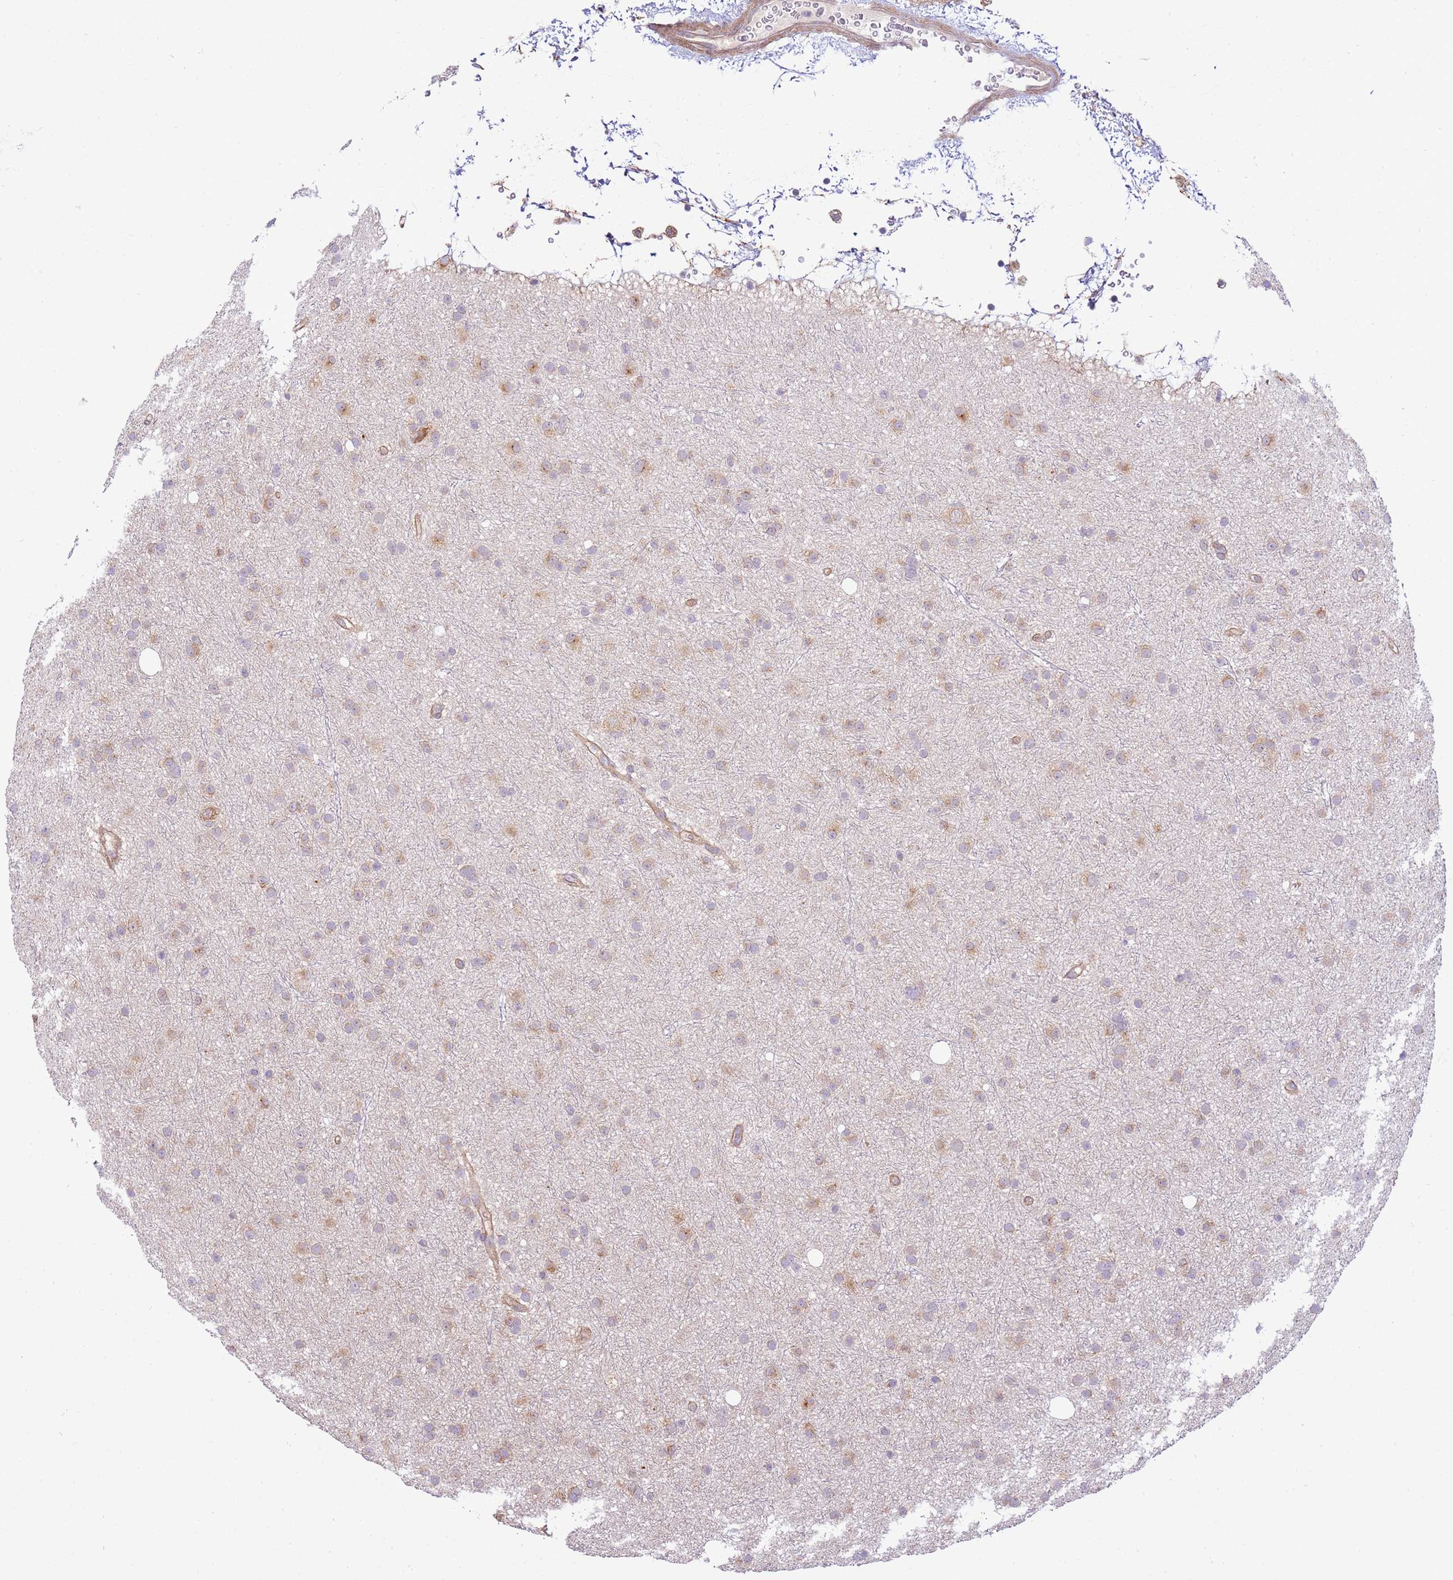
{"staining": {"intensity": "moderate", "quantity": "<25%", "location": "cytoplasmic/membranous"}, "tissue": "glioma", "cell_type": "Tumor cells", "image_type": "cancer", "snomed": [{"axis": "morphology", "description": "Glioma, malignant, Low grade"}, {"axis": "topography", "description": "Cerebral cortex"}], "caption": "Malignant low-grade glioma tissue demonstrates moderate cytoplasmic/membranous staining in about <25% of tumor cells, visualized by immunohistochemistry.", "gene": "SCARA3", "patient": {"sex": "female", "age": 39}}